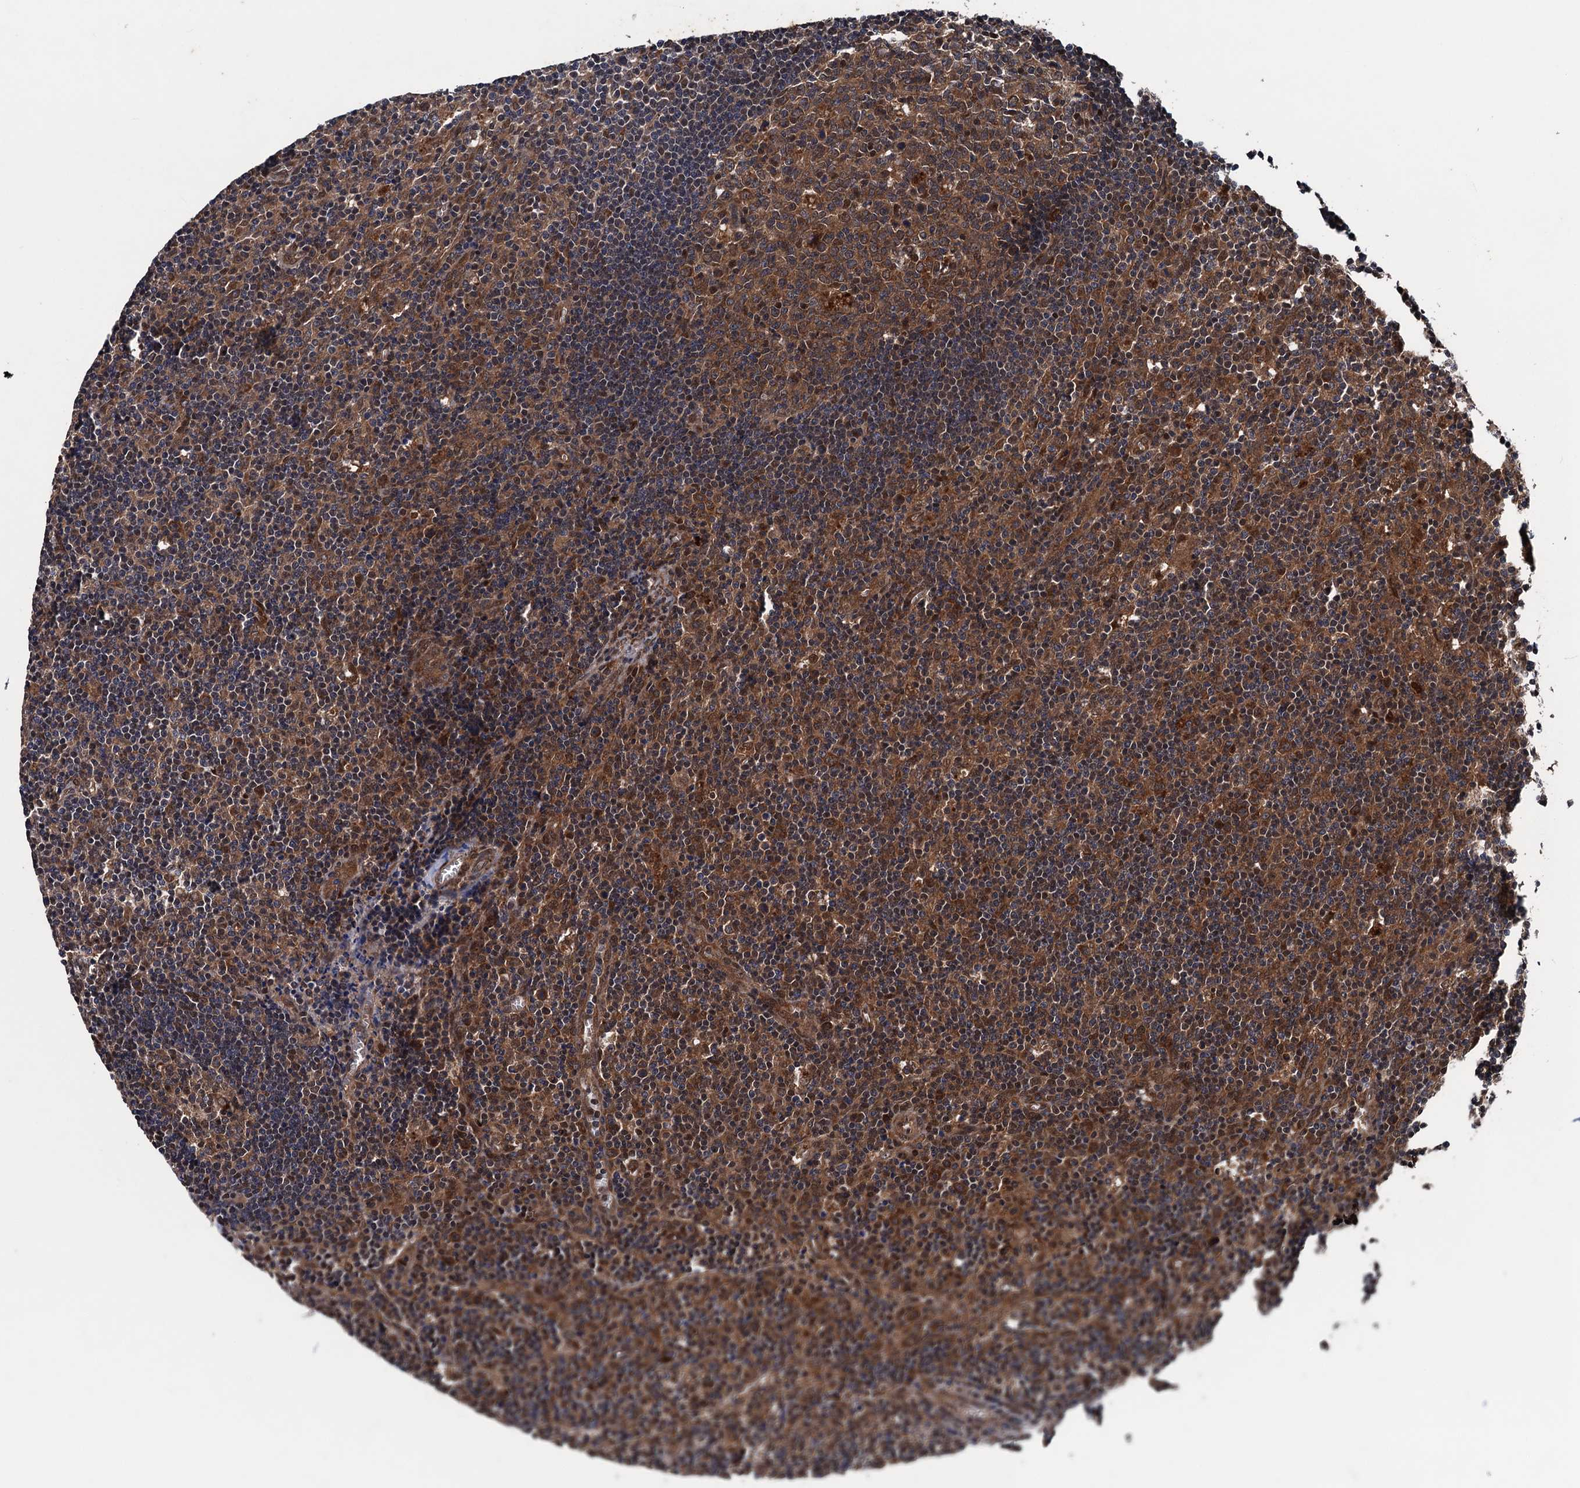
{"staining": {"intensity": "strong", "quantity": ">75%", "location": "cytoplasmic/membranous"}, "tissue": "lymph node", "cell_type": "Germinal center cells", "image_type": "normal", "snomed": [{"axis": "morphology", "description": "Normal tissue, NOS"}, {"axis": "topography", "description": "Lymph node"}], "caption": "Lymph node stained for a protein (brown) reveals strong cytoplasmic/membranous positive positivity in about >75% of germinal center cells.", "gene": "BLTP3B", "patient": {"sex": "male", "age": 58}}